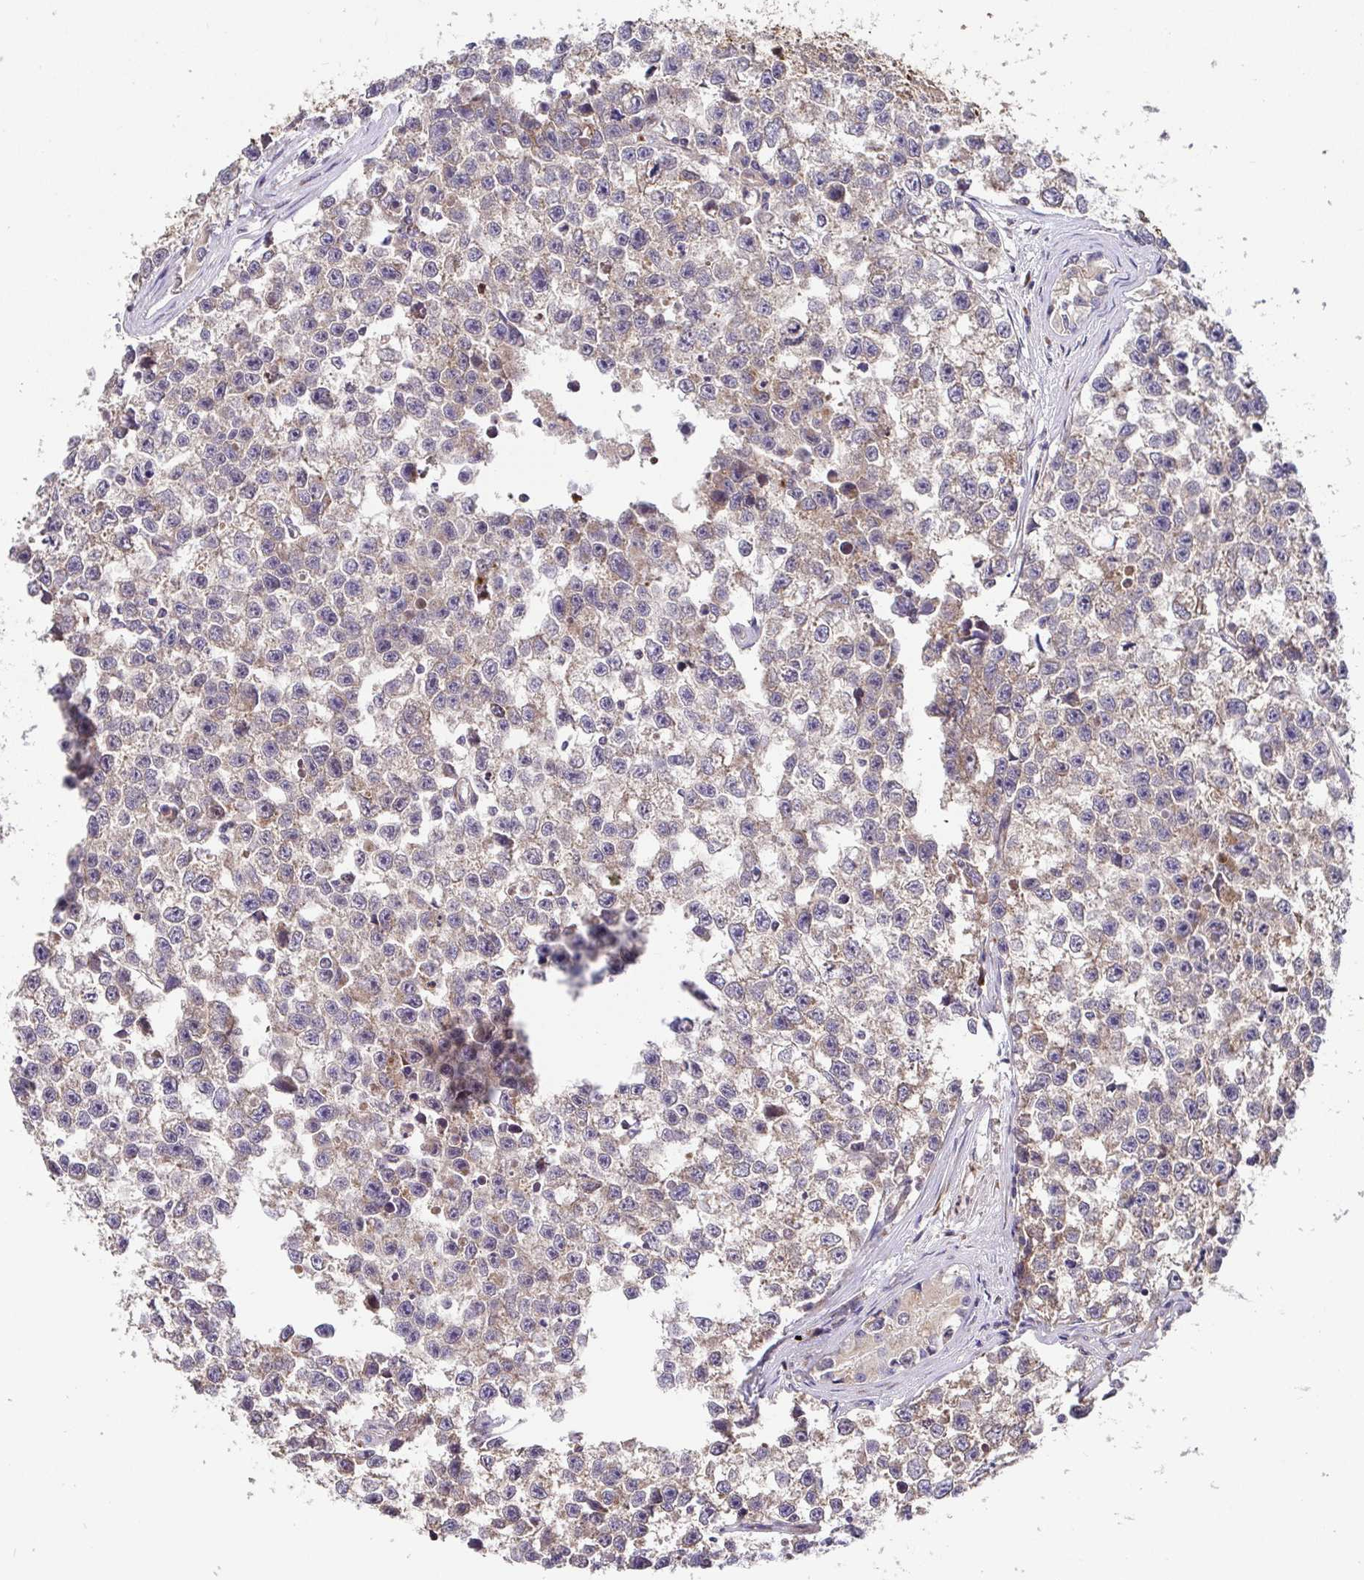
{"staining": {"intensity": "weak", "quantity": "<25%", "location": "cytoplasmic/membranous"}, "tissue": "testis cancer", "cell_type": "Tumor cells", "image_type": "cancer", "snomed": [{"axis": "morphology", "description": "Seminoma, NOS"}, {"axis": "topography", "description": "Testis"}], "caption": "IHC of human seminoma (testis) shows no expression in tumor cells. Nuclei are stained in blue.", "gene": "ELP1", "patient": {"sex": "male", "age": 26}}